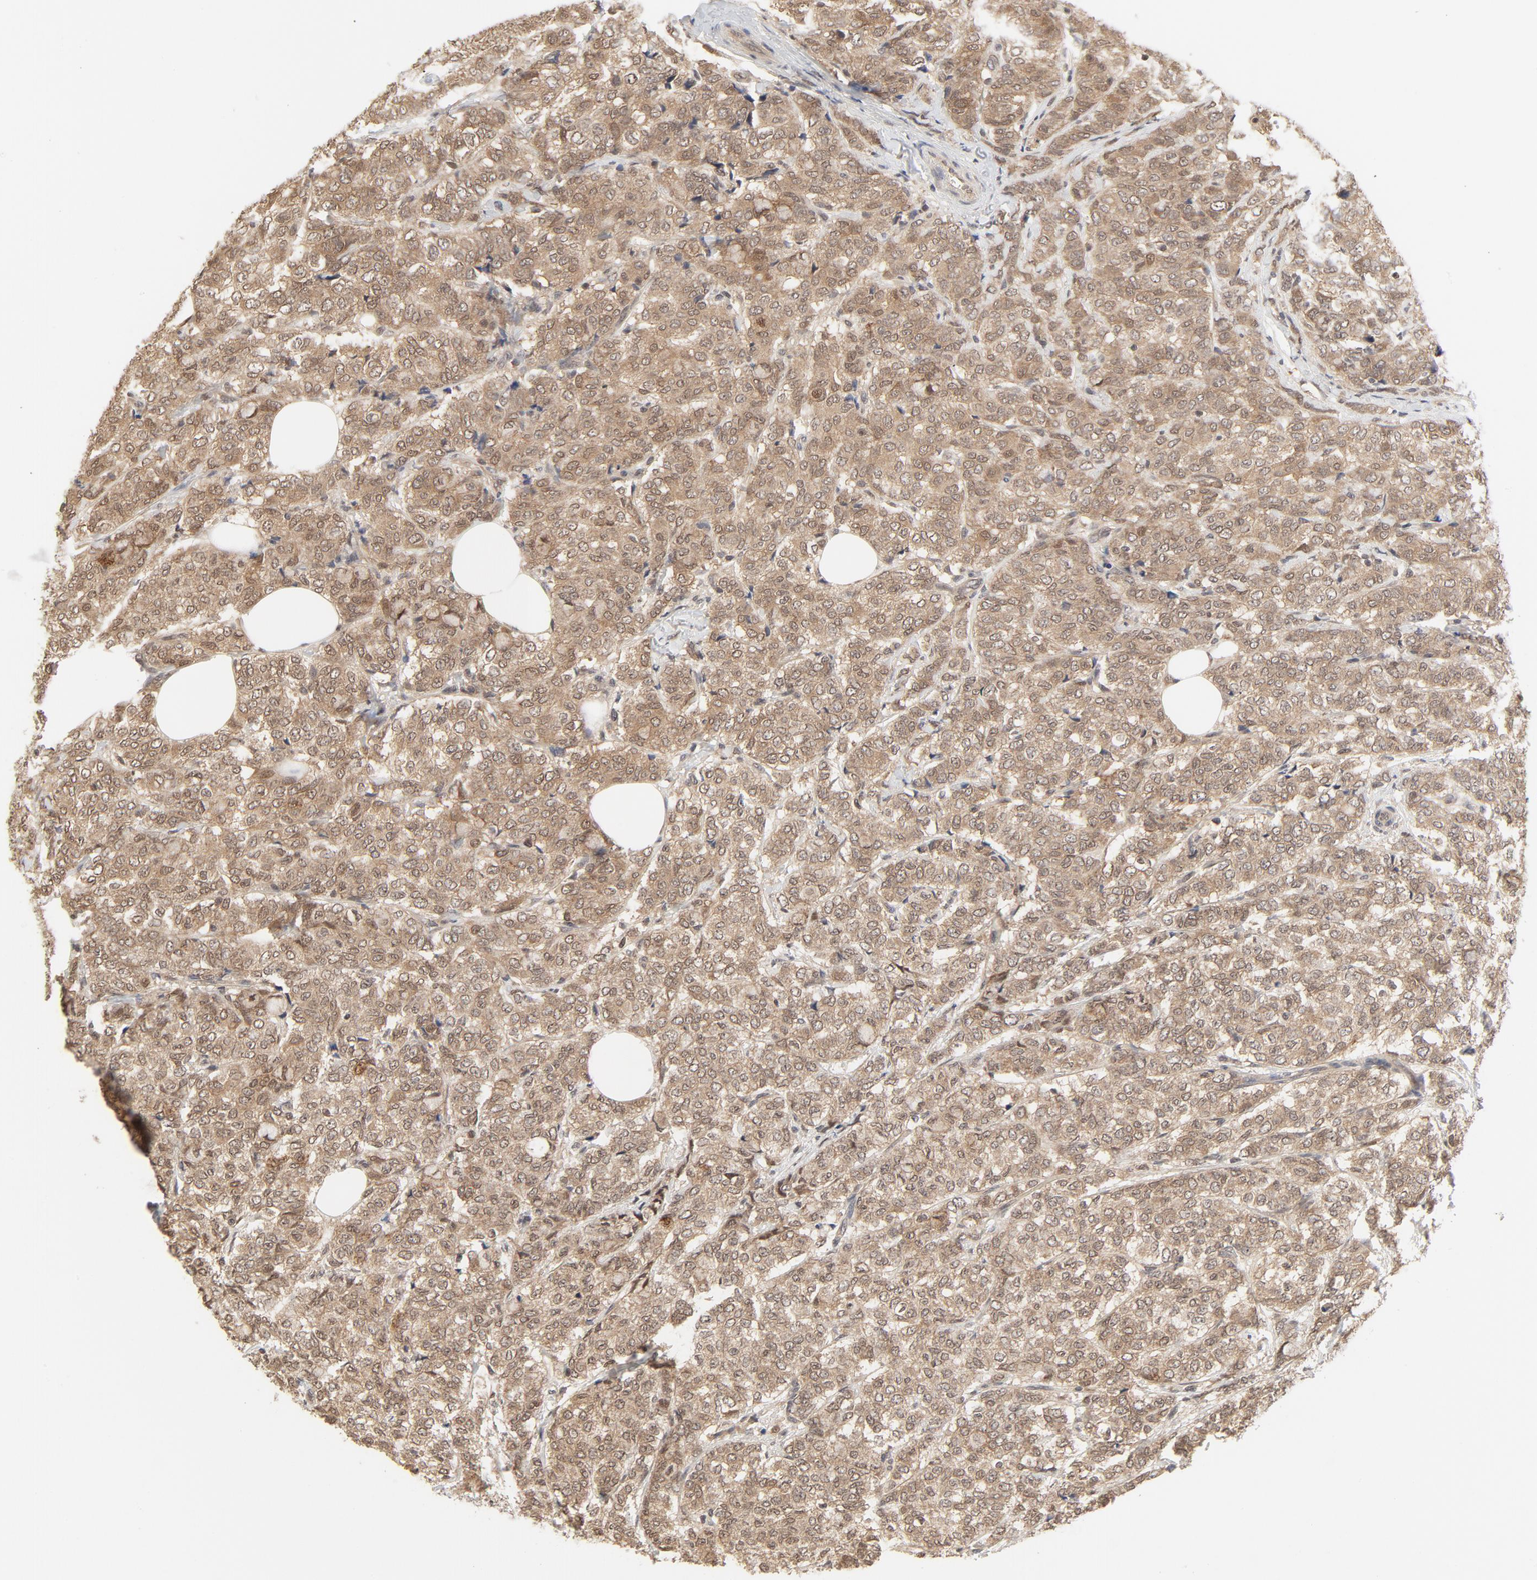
{"staining": {"intensity": "weak", "quantity": ">75%", "location": "cytoplasmic/membranous,nuclear"}, "tissue": "breast cancer", "cell_type": "Tumor cells", "image_type": "cancer", "snomed": [{"axis": "morphology", "description": "Lobular carcinoma"}, {"axis": "topography", "description": "Breast"}], "caption": "Immunohistochemical staining of human breast lobular carcinoma shows low levels of weak cytoplasmic/membranous and nuclear protein expression in about >75% of tumor cells.", "gene": "NEDD8", "patient": {"sex": "female", "age": 60}}